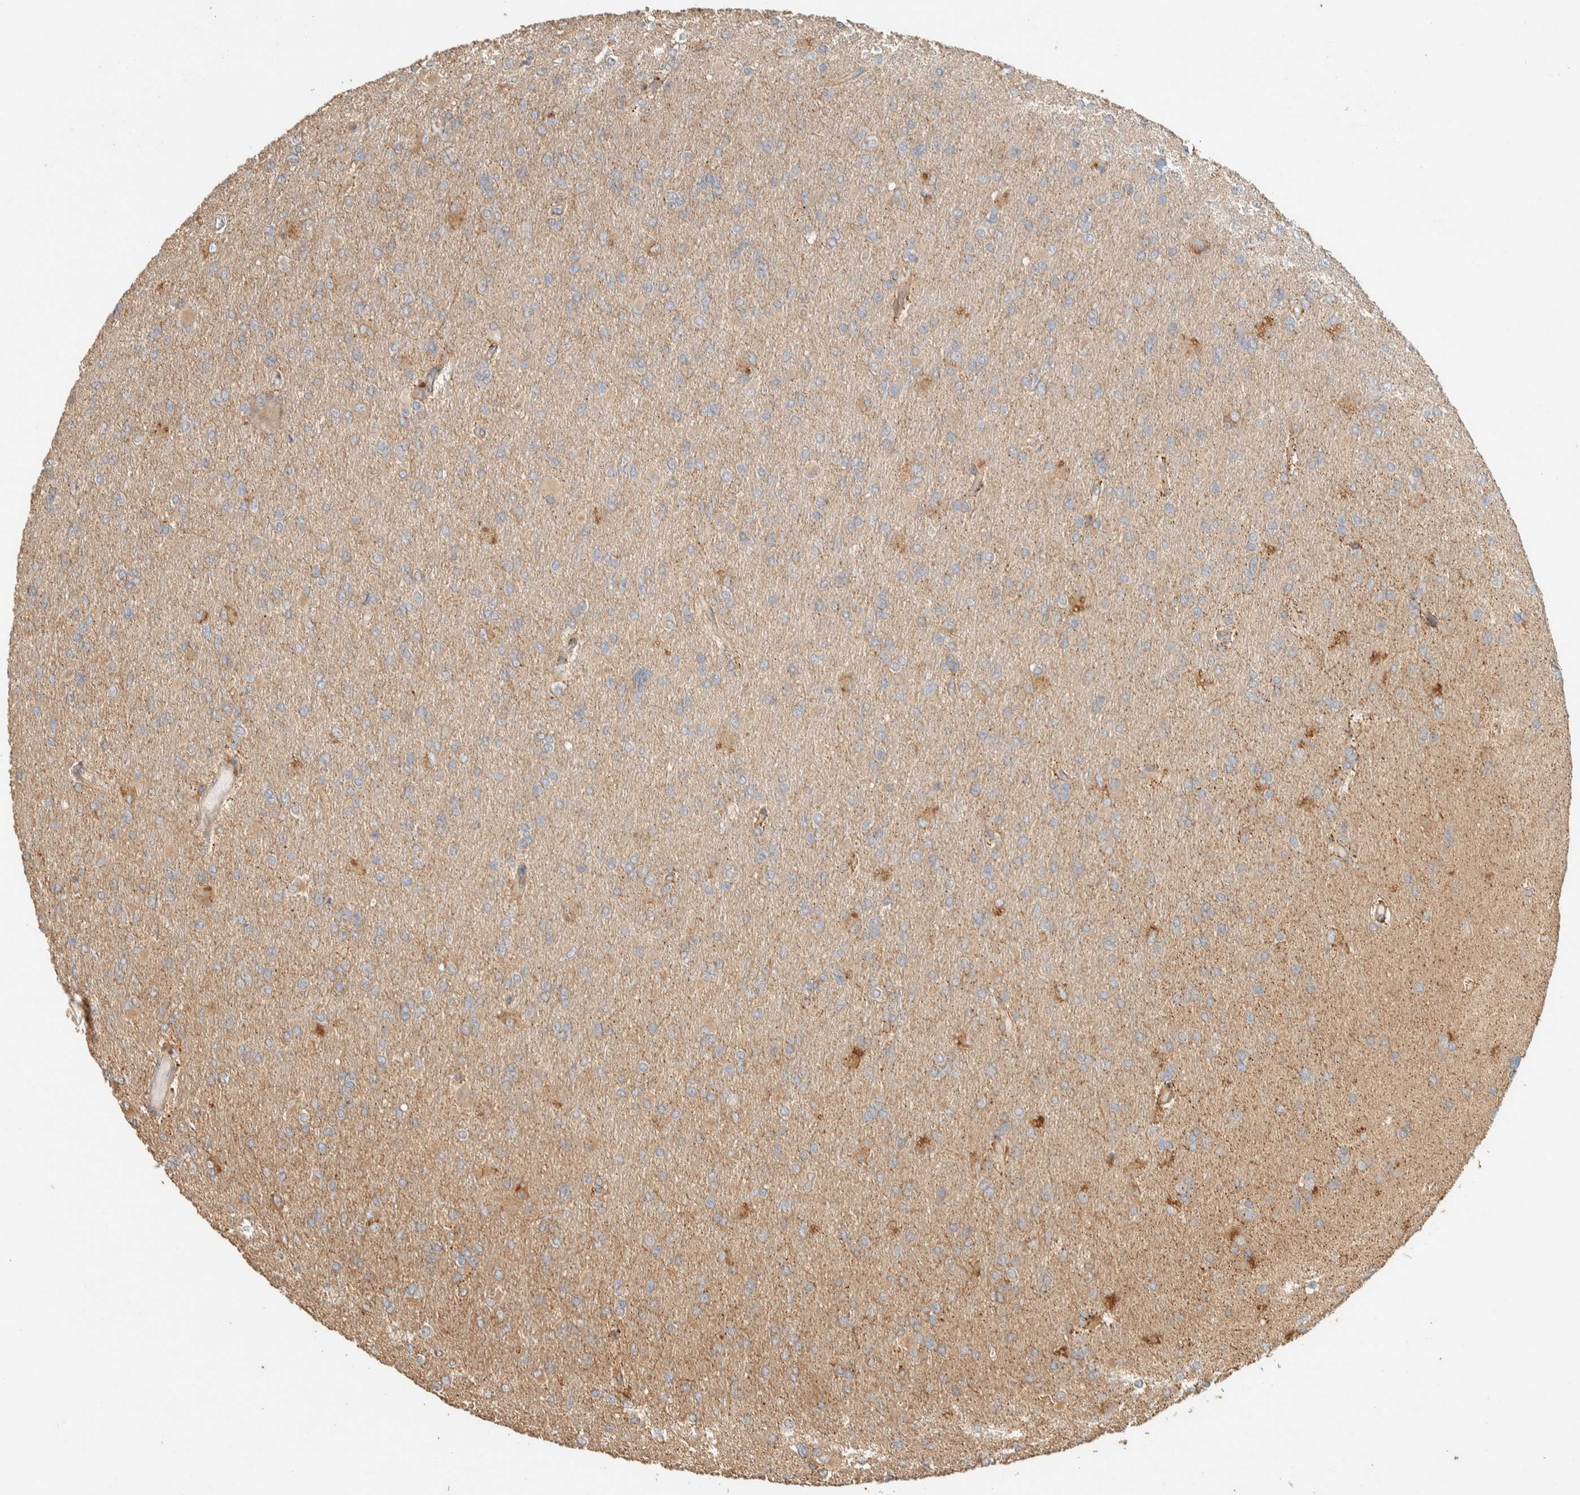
{"staining": {"intensity": "weak", "quantity": "25%-75%", "location": "cytoplasmic/membranous"}, "tissue": "glioma", "cell_type": "Tumor cells", "image_type": "cancer", "snomed": [{"axis": "morphology", "description": "Glioma, malignant, High grade"}, {"axis": "topography", "description": "Cerebral cortex"}], "caption": "Immunohistochemistry (IHC) of glioma demonstrates low levels of weak cytoplasmic/membranous staining in approximately 25%-75% of tumor cells.", "gene": "EXOC7", "patient": {"sex": "female", "age": 36}}